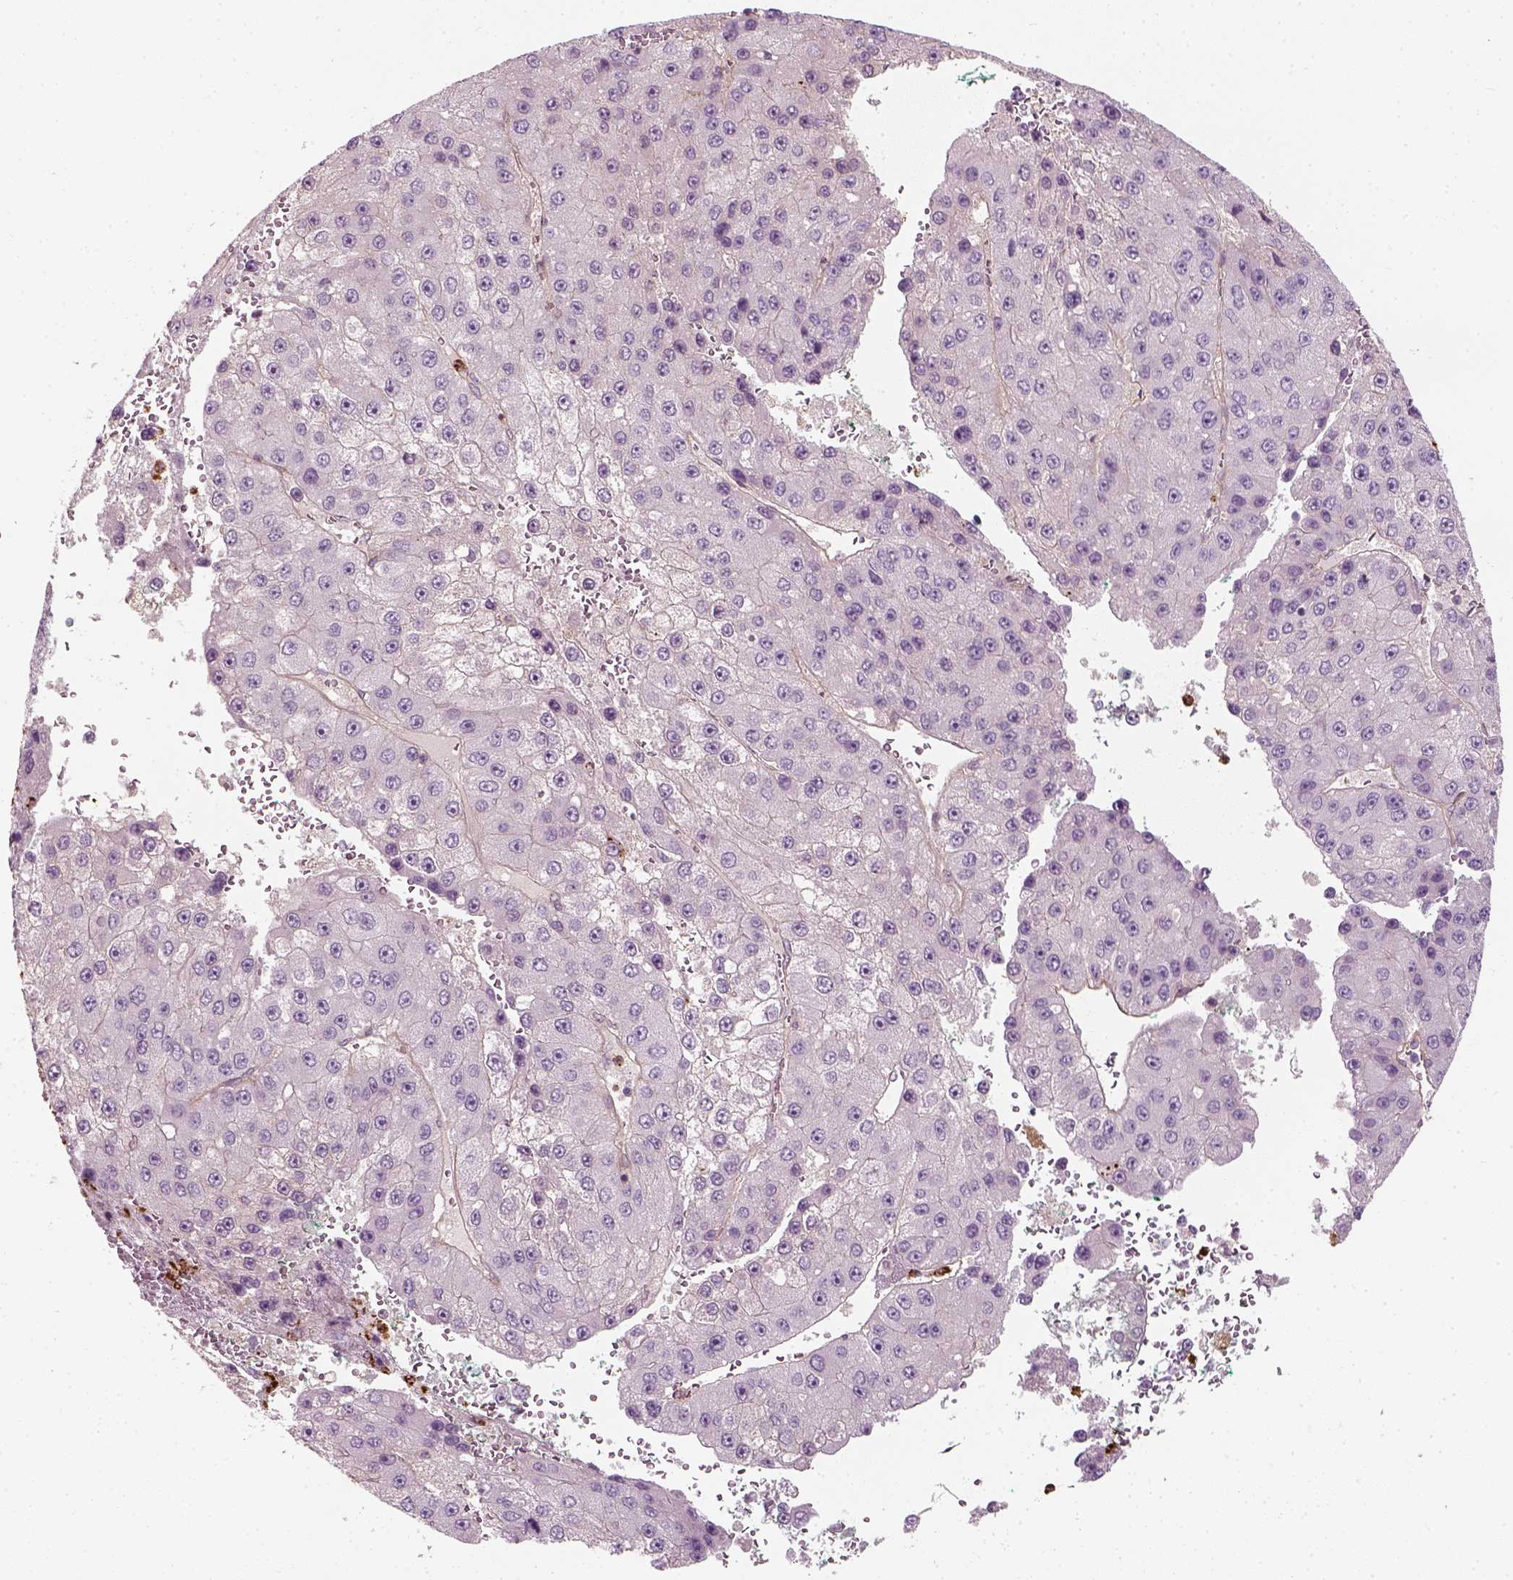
{"staining": {"intensity": "negative", "quantity": "none", "location": "none"}, "tissue": "liver cancer", "cell_type": "Tumor cells", "image_type": "cancer", "snomed": [{"axis": "morphology", "description": "Carcinoma, Hepatocellular, NOS"}, {"axis": "topography", "description": "Liver"}], "caption": "An IHC micrograph of hepatocellular carcinoma (liver) is shown. There is no staining in tumor cells of hepatocellular carcinoma (liver).", "gene": "NPTN", "patient": {"sex": "female", "age": 73}}